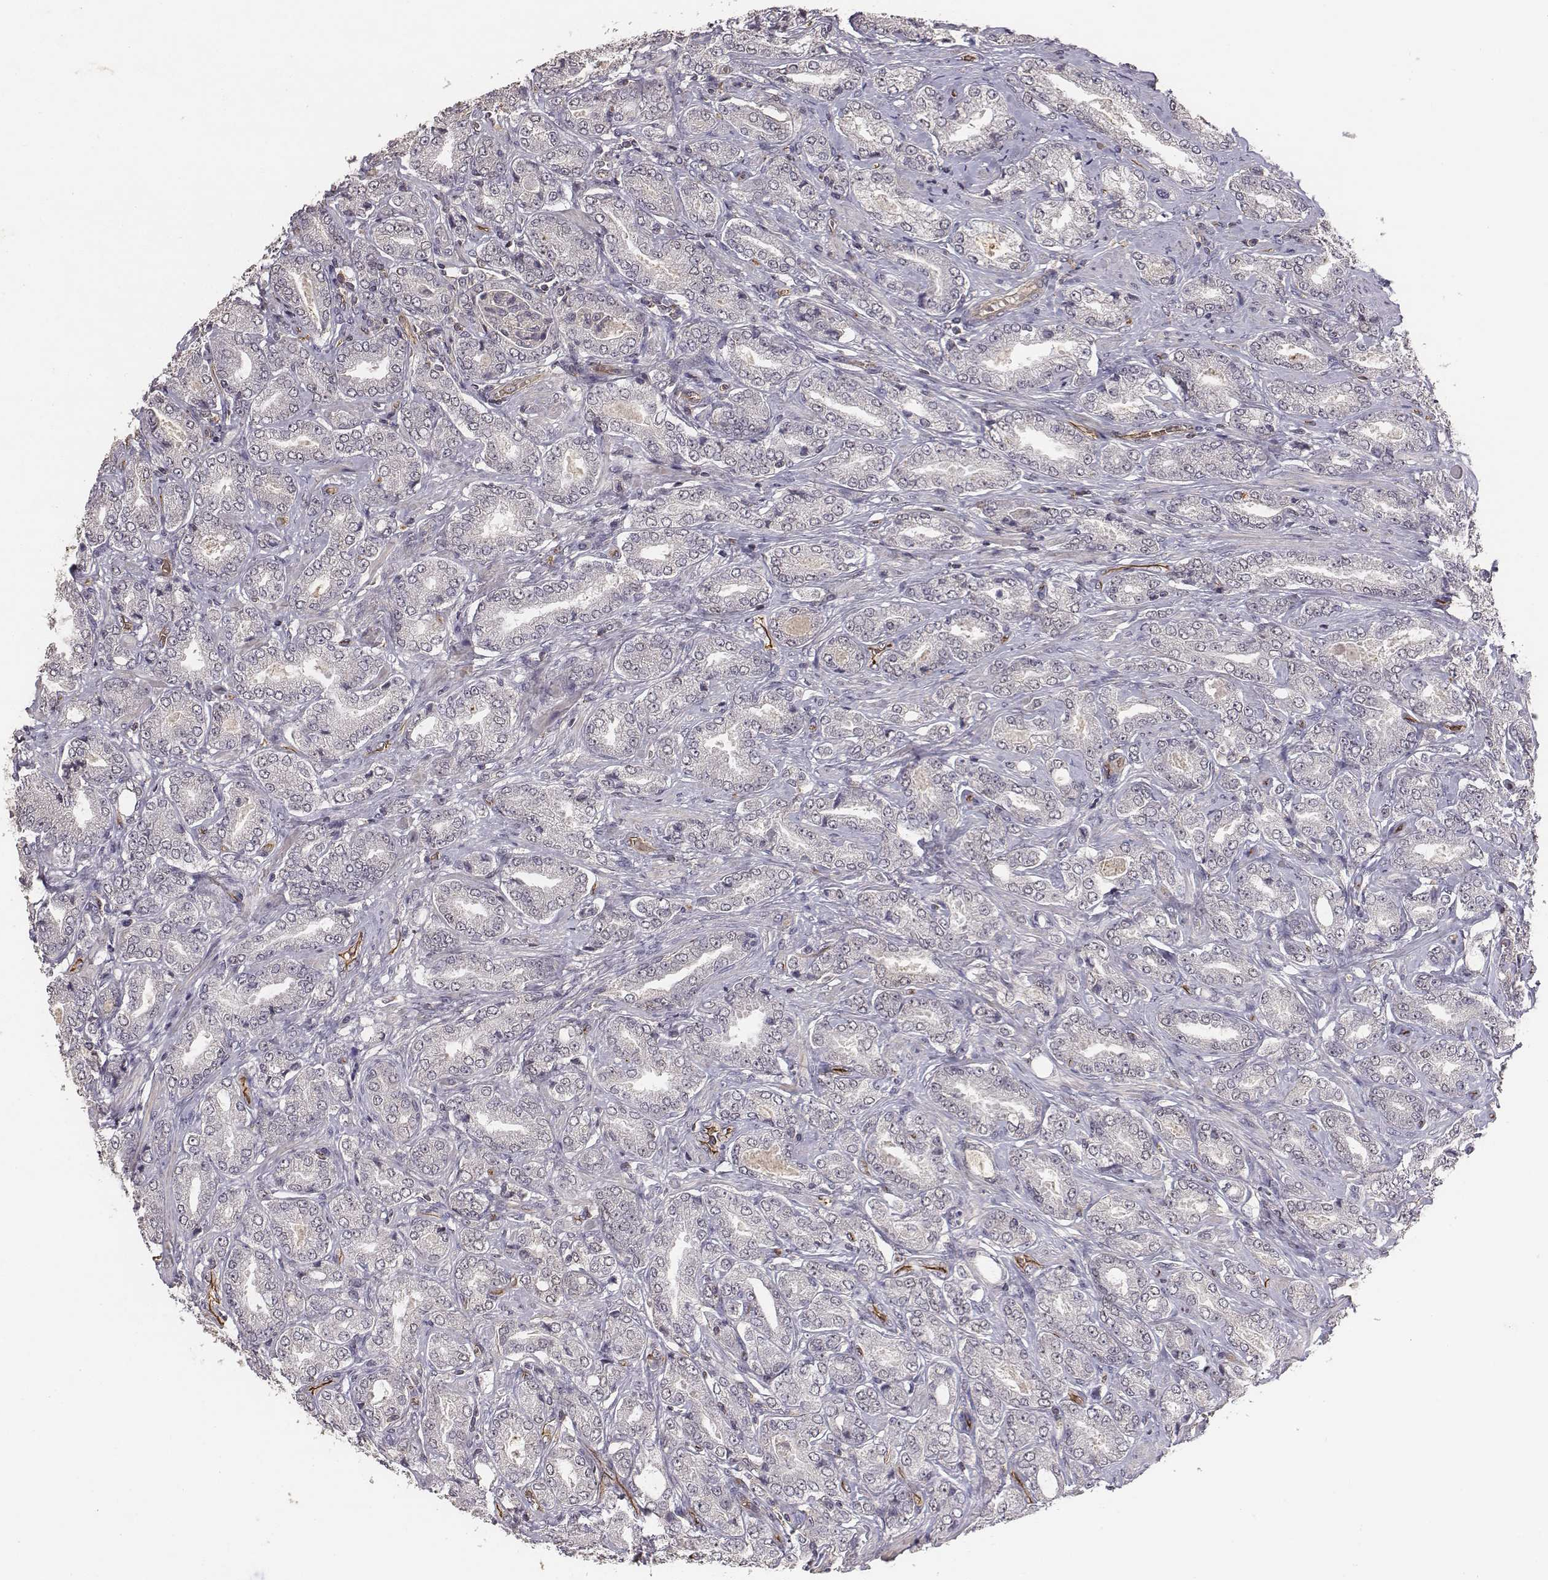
{"staining": {"intensity": "negative", "quantity": "none", "location": "none"}, "tissue": "prostate cancer", "cell_type": "Tumor cells", "image_type": "cancer", "snomed": [{"axis": "morphology", "description": "Adenocarcinoma, NOS"}, {"axis": "topography", "description": "Prostate"}], "caption": "This photomicrograph is of adenocarcinoma (prostate) stained with IHC to label a protein in brown with the nuclei are counter-stained blue. There is no expression in tumor cells.", "gene": "PTPRG", "patient": {"sex": "male", "age": 64}}